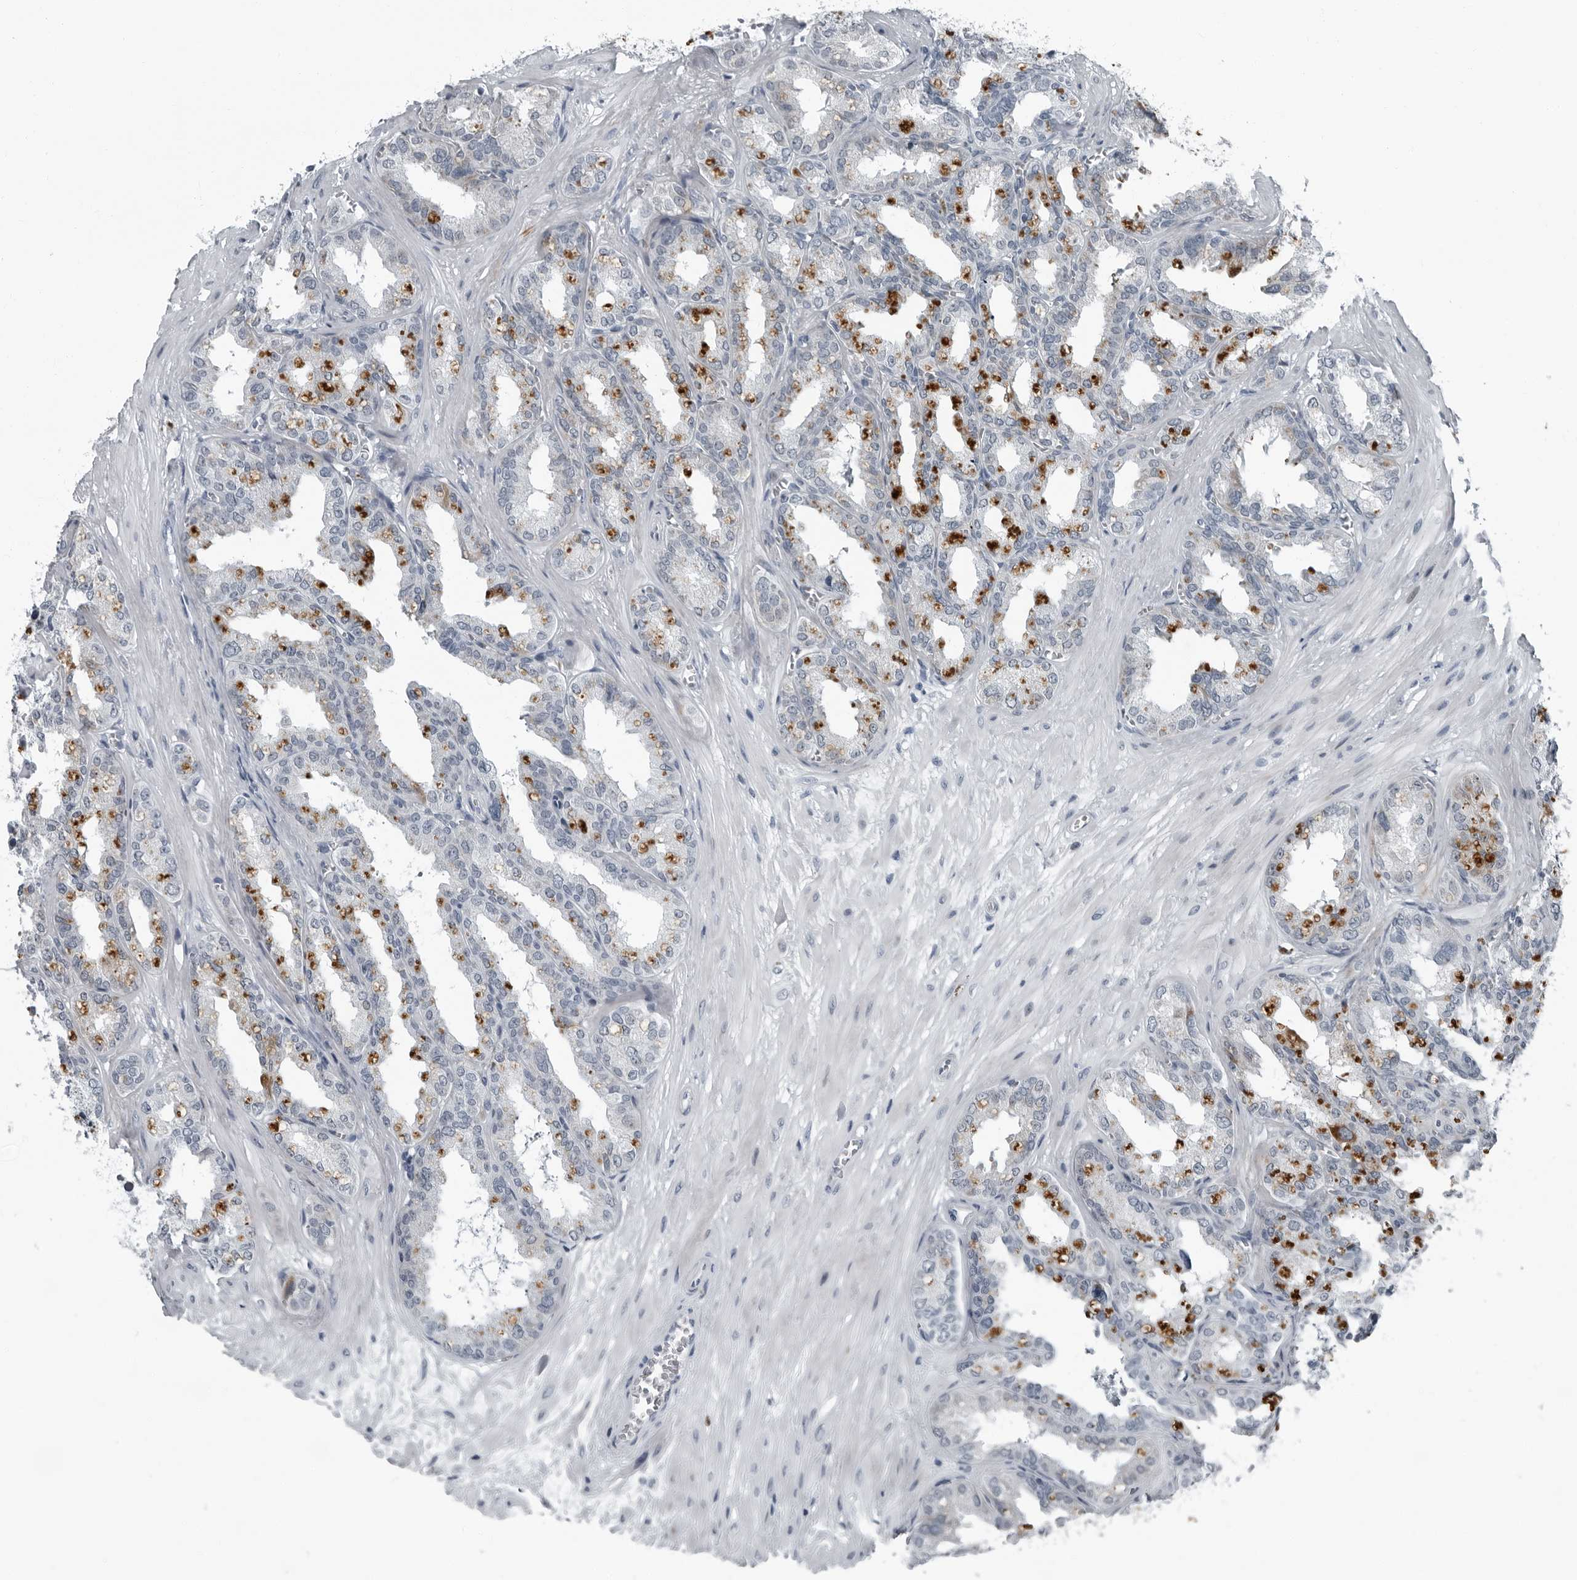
{"staining": {"intensity": "moderate", "quantity": "<25%", "location": "cytoplasmic/membranous"}, "tissue": "seminal vesicle", "cell_type": "Glandular cells", "image_type": "normal", "snomed": [{"axis": "morphology", "description": "Normal tissue, NOS"}, {"axis": "topography", "description": "Prostate"}, {"axis": "topography", "description": "Seminal veicle"}], "caption": "Seminal vesicle stained with immunohistochemistry exhibits moderate cytoplasmic/membranous positivity in about <25% of glandular cells.", "gene": "PDCD11", "patient": {"sex": "male", "age": 51}}